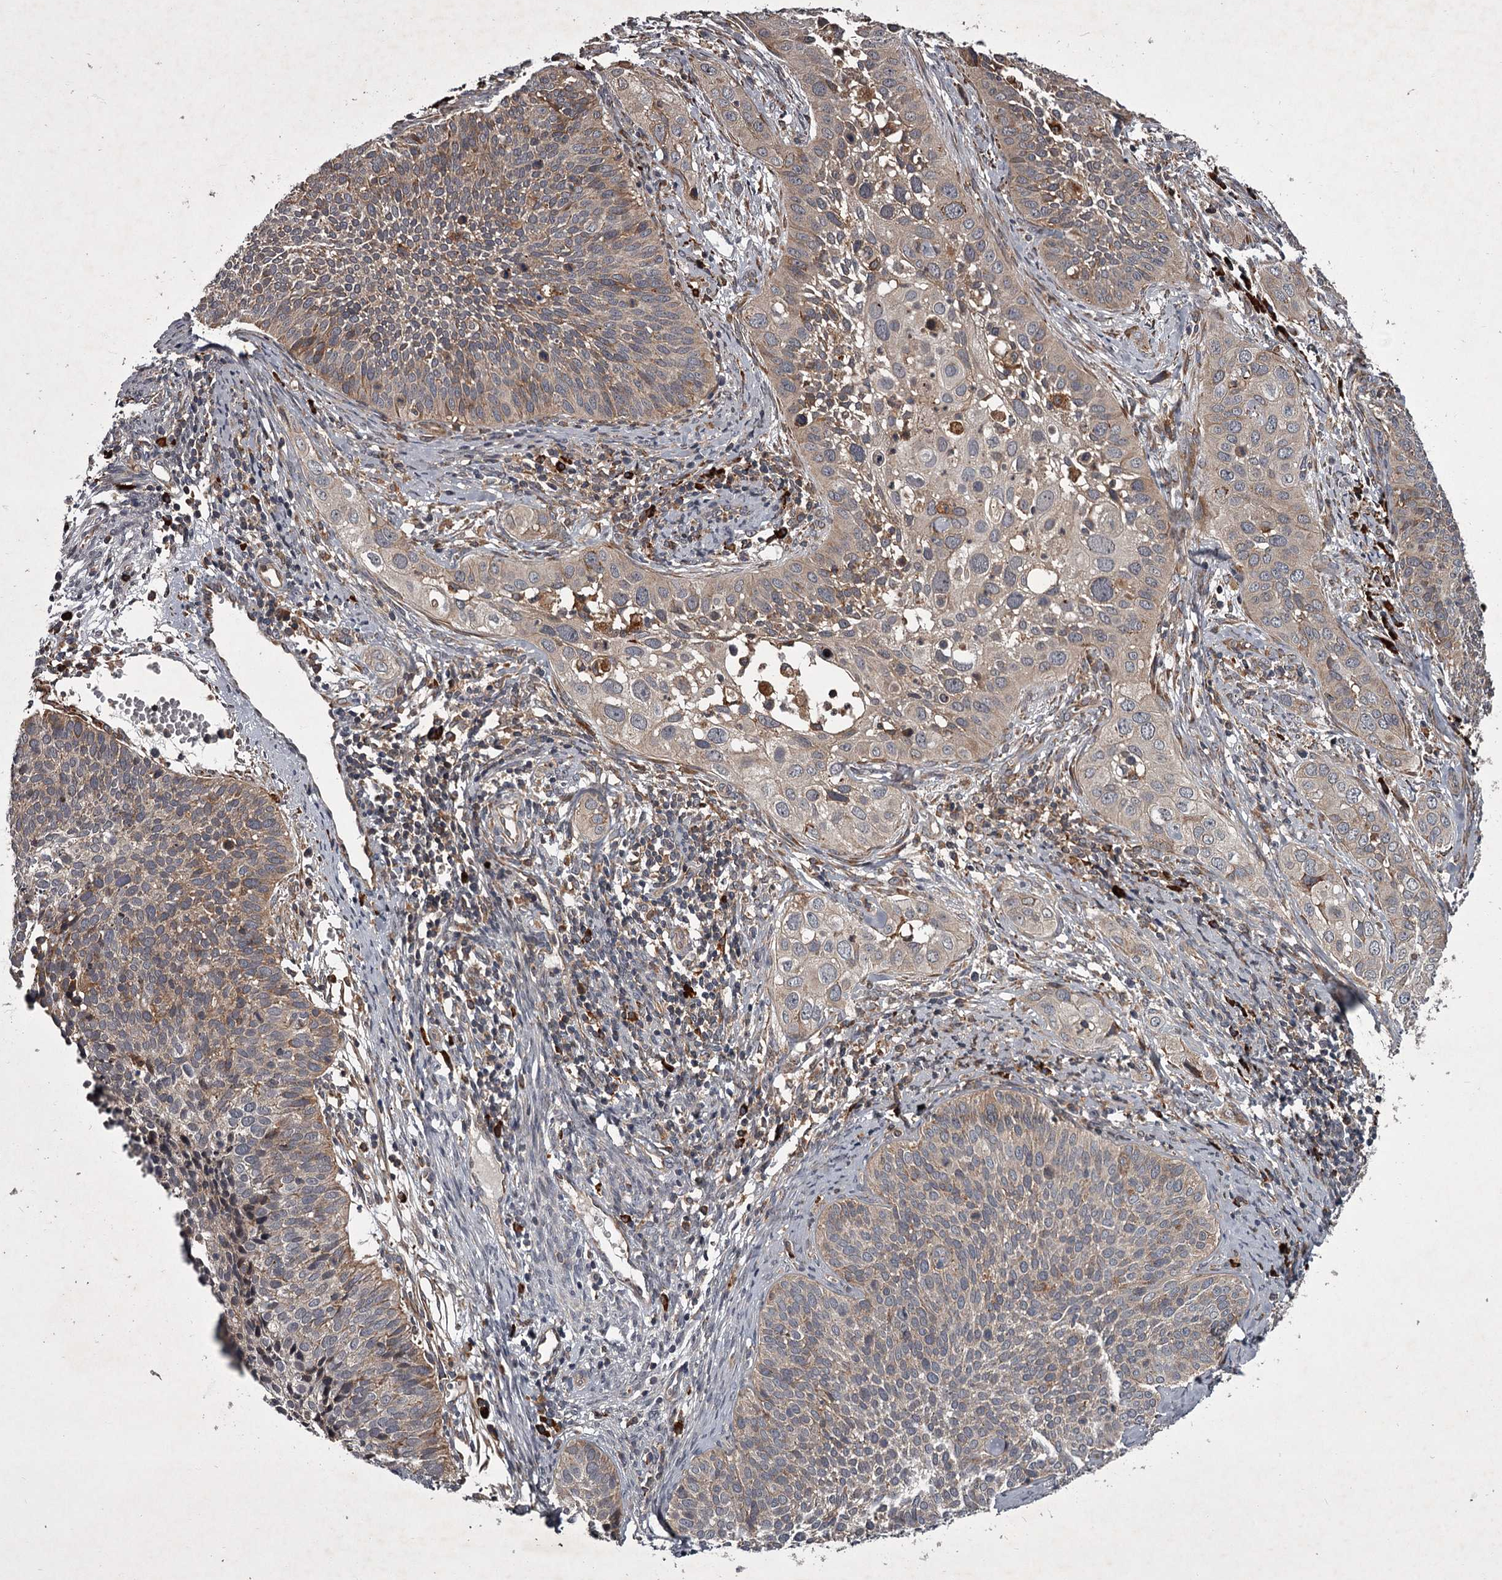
{"staining": {"intensity": "weak", "quantity": "25%-75%", "location": "cytoplasmic/membranous"}, "tissue": "cervical cancer", "cell_type": "Tumor cells", "image_type": "cancer", "snomed": [{"axis": "morphology", "description": "Squamous cell carcinoma, NOS"}, {"axis": "topography", "description": "Cervix"}], "caption": "Immunohistochemical staining of cervical cancer (squamous cell carcinoma) shows weak cytoplasmic/membranous protein staining in about 25%-75% of tumor cells.", "gene": "UNC93B1", "patient": {"sex": "female", "age": 34}}